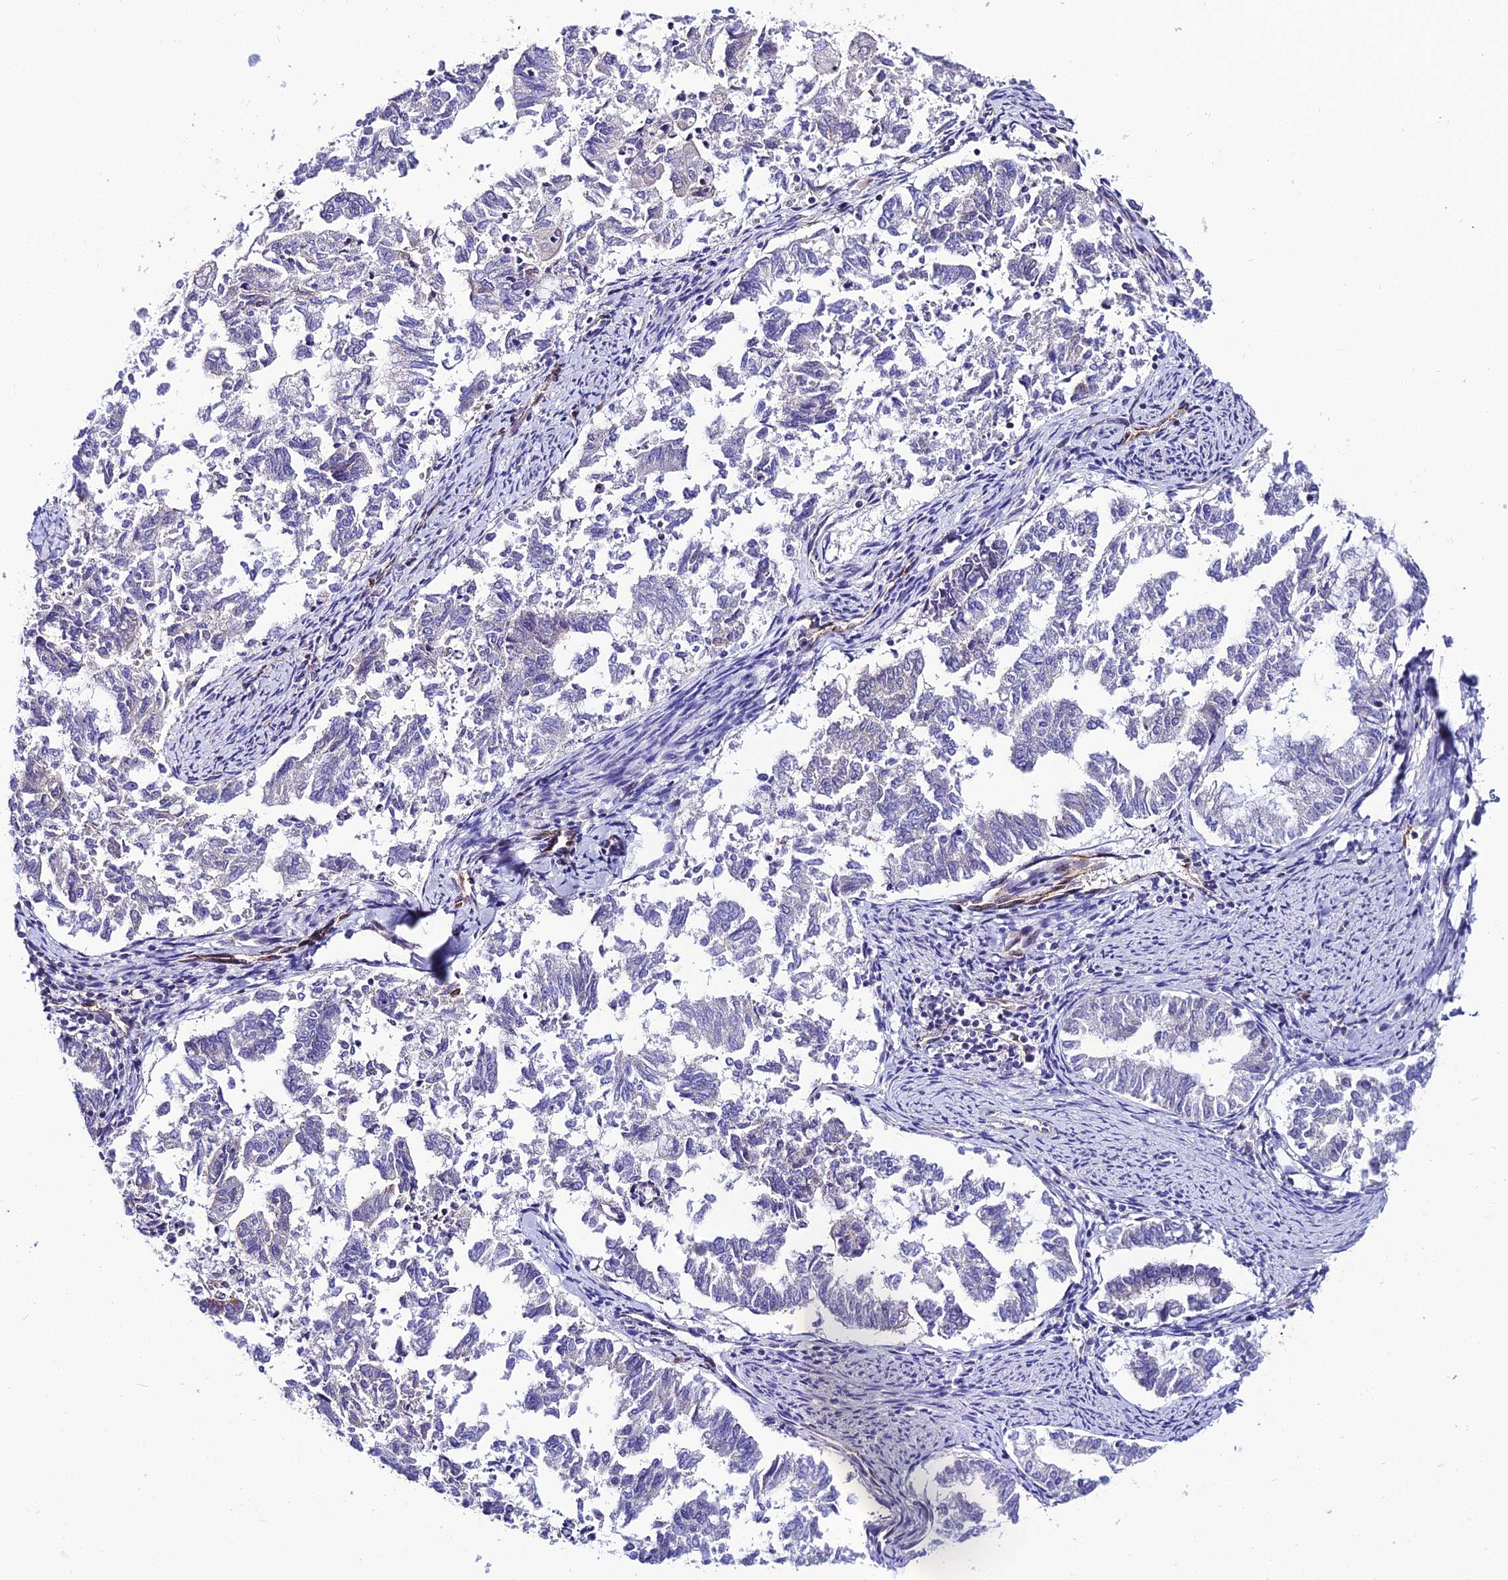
{"staining": {"intensity": "negative", "quantity": "none", "location": "none"}, "tissue": "endometrial cancer", "cell_type": "Tumor cells", "image_type": "cancer", "snomed": [{"axis": "morphology", "description": "Adenocarcinoma, NOS"}, {"axis": "topography", "description": "Endometrium"}], "caption": "Endometrial cancer was stained to show a protein in brown. There is no significant staining in tumor cells.", "gene": "SHQ1", "patient": {"sex": "female", "age": 79}}